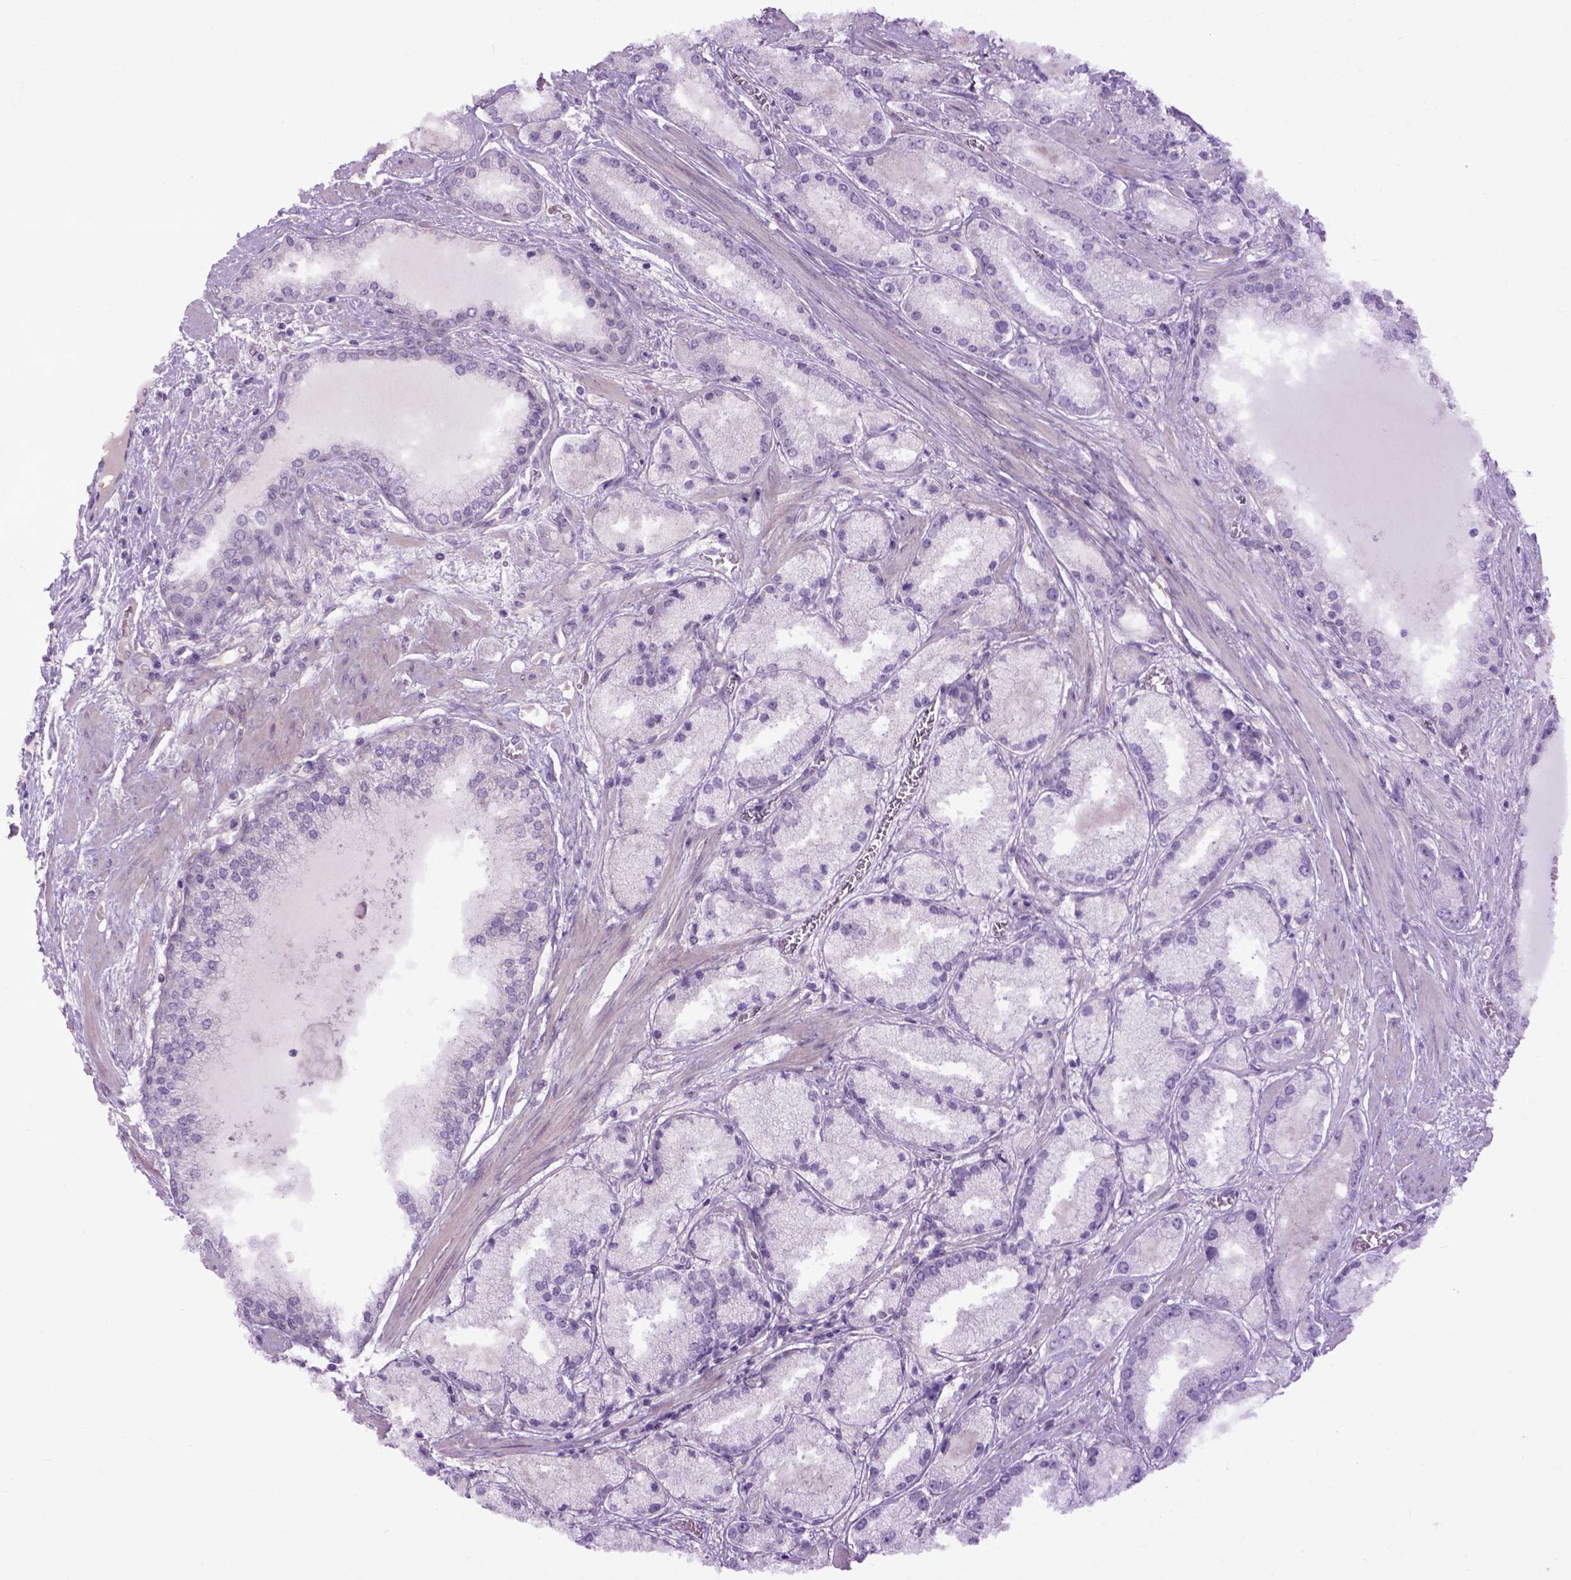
{"staining": {"intensity": "negative", "quantity": "none", "location": "none"}, "tissue": "prostate cancer", "cell_type": "Tumor cells", "image_type": "cancer", "snomed": [{"axis": "morphology", "description": "Adenocarcinoma, High grade"}, {"axis": "topography", "description": "Prostate"}], "caption": "DAB immunohistochemical staining of human prostate cancer shows no significant positivity in tumor cells.", "gene": "EMILIN3", "patient": {"sex": "male", "age": 67}}